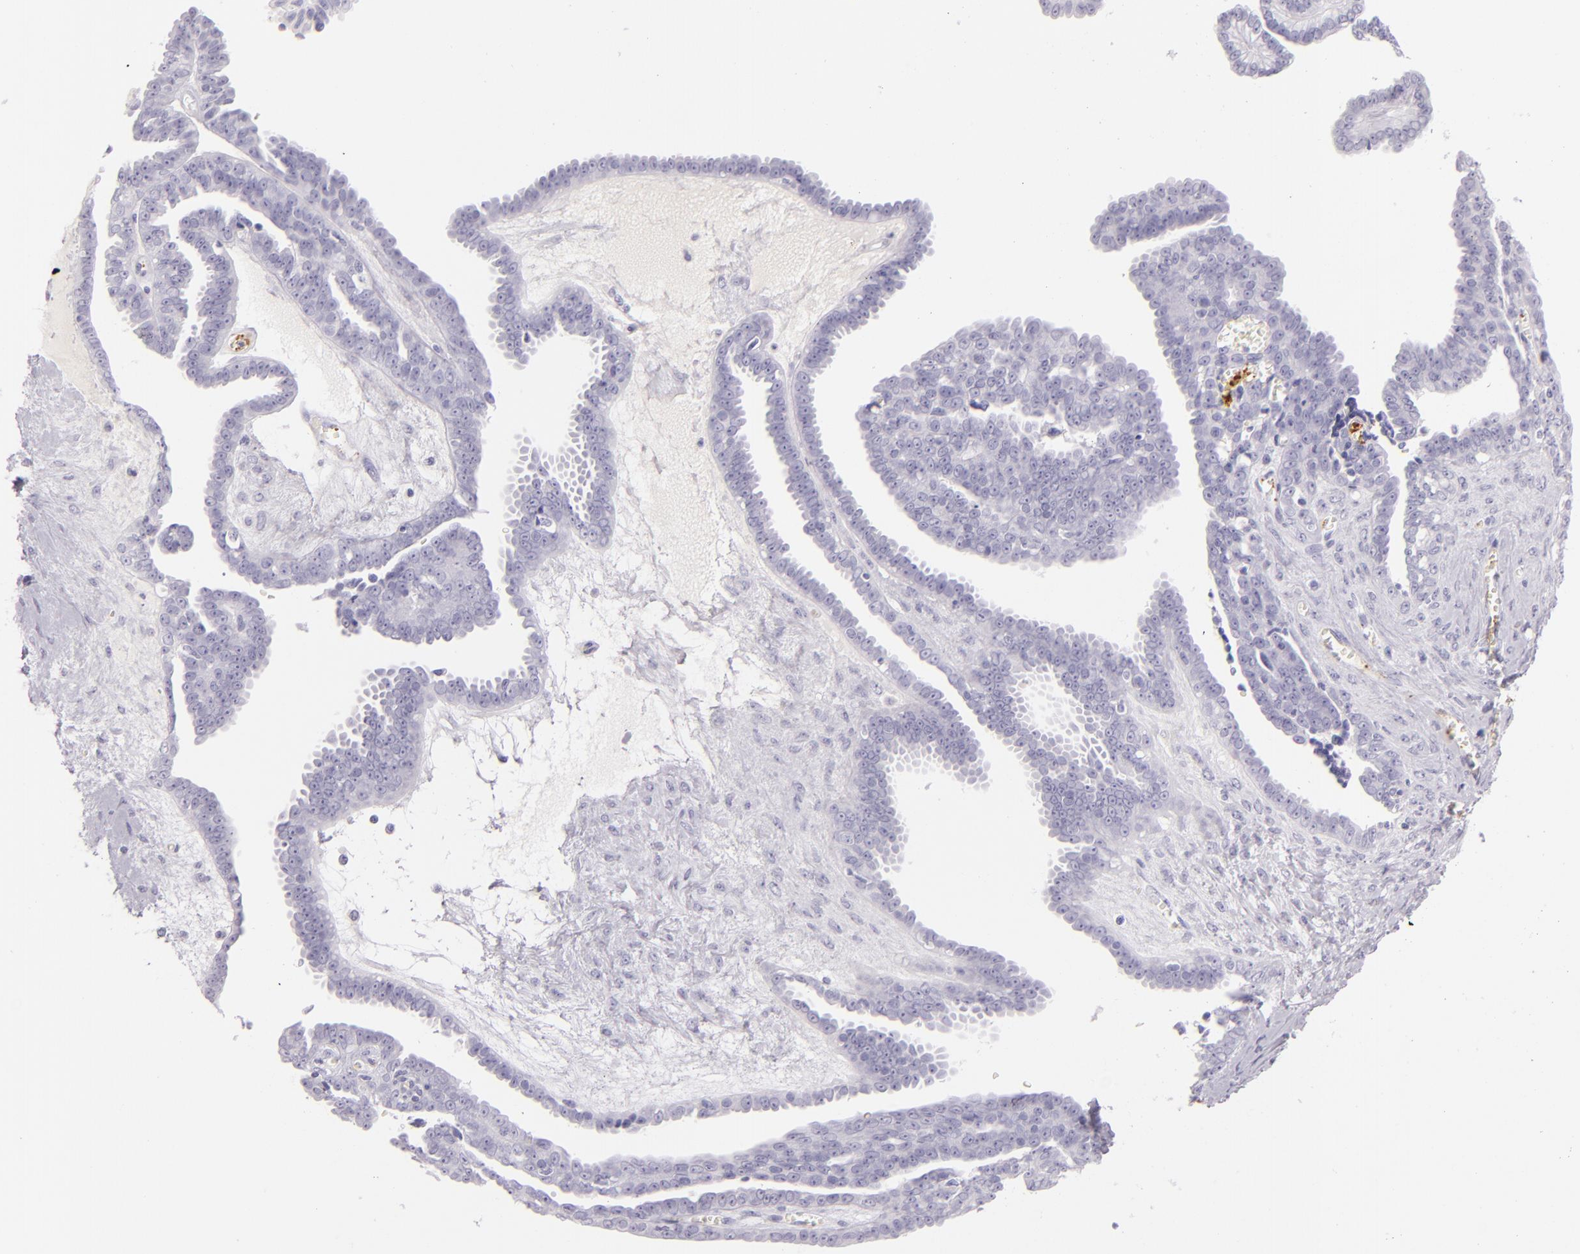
{"staining": {"intensity": "negative", "quantity": "none", "location": "none"}, "tissue": "ovarian cancer", "cell_type": "Tumor cells", "image_type": "cancer", "snomed": [{"axis": "morphology", "description": "Cystadenocarcinoma, serous, NOS"}, {"axis": "topography", "description": "Ovary"}], "caption": "An immunohistochemistry (IHC) histopathology image of ovarian serous cystadenocarcinoma is shown. There is no staining in tumor cells of ovarian serous cystadenocarcinoma.", "gene": "SELP", "patient": {"sex": "female", "age": 71}}